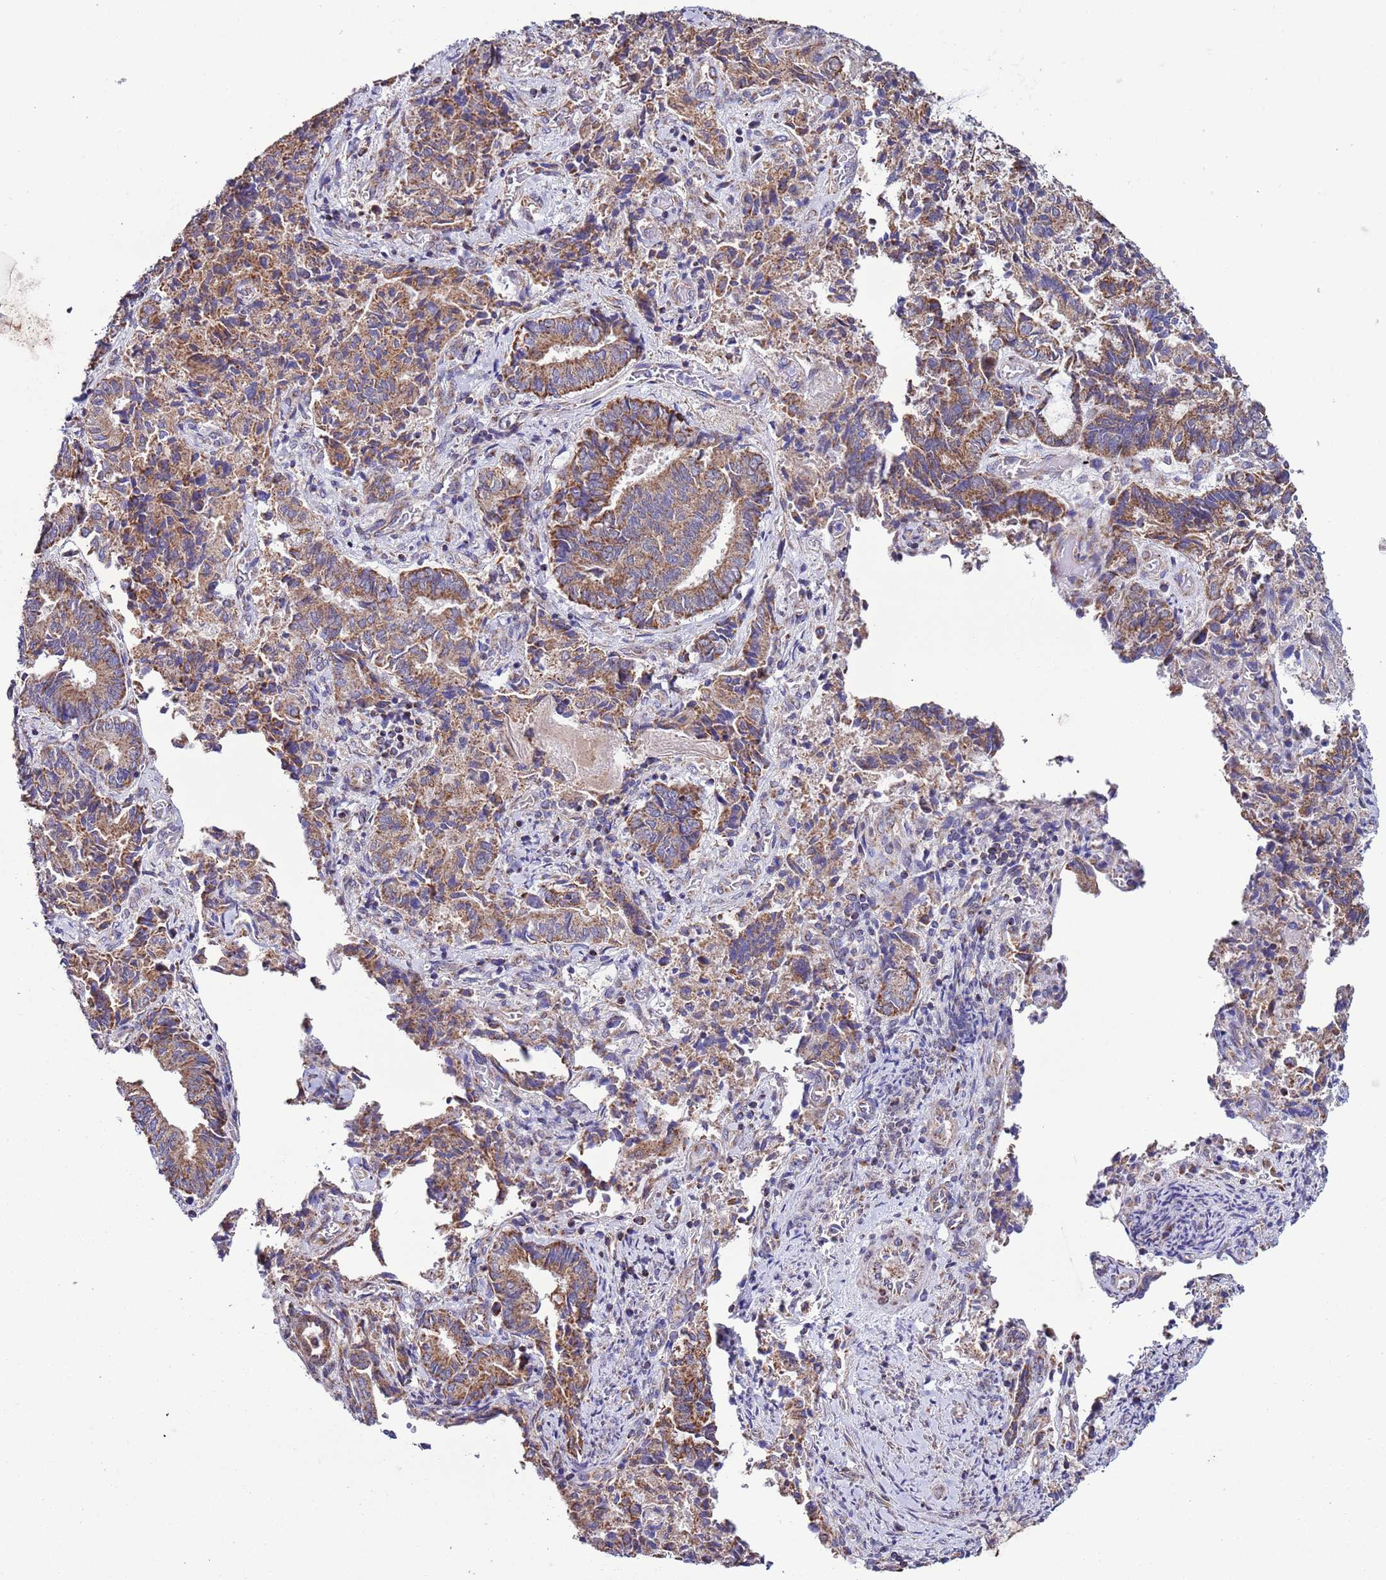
{"staining": {"intensity": "moderate", "quantity": ">75%", "location": "cytoplasmic/membranous"}, "tissue": "endometrial cancer", "cell_type": "Tumor cells", "image_type": "cancer", "snomed": [{"axis": "morphology", "description": "Adenocarcinoma, NOS"}, {"axis": "topography", "description": "Endometrium"}], "caption": "A high-resolution histopathology image shows immunohistochemistry (IHC) staining of endometrial cancer, which exhibits moderate cytoplasmic/membranous positivity in approximately >75% of tumor cells. Ihc stains the protein in brown and the nuclei are stained blue.", "gene": "AHI1", "patient": {"sex": "female", "age": 80}}